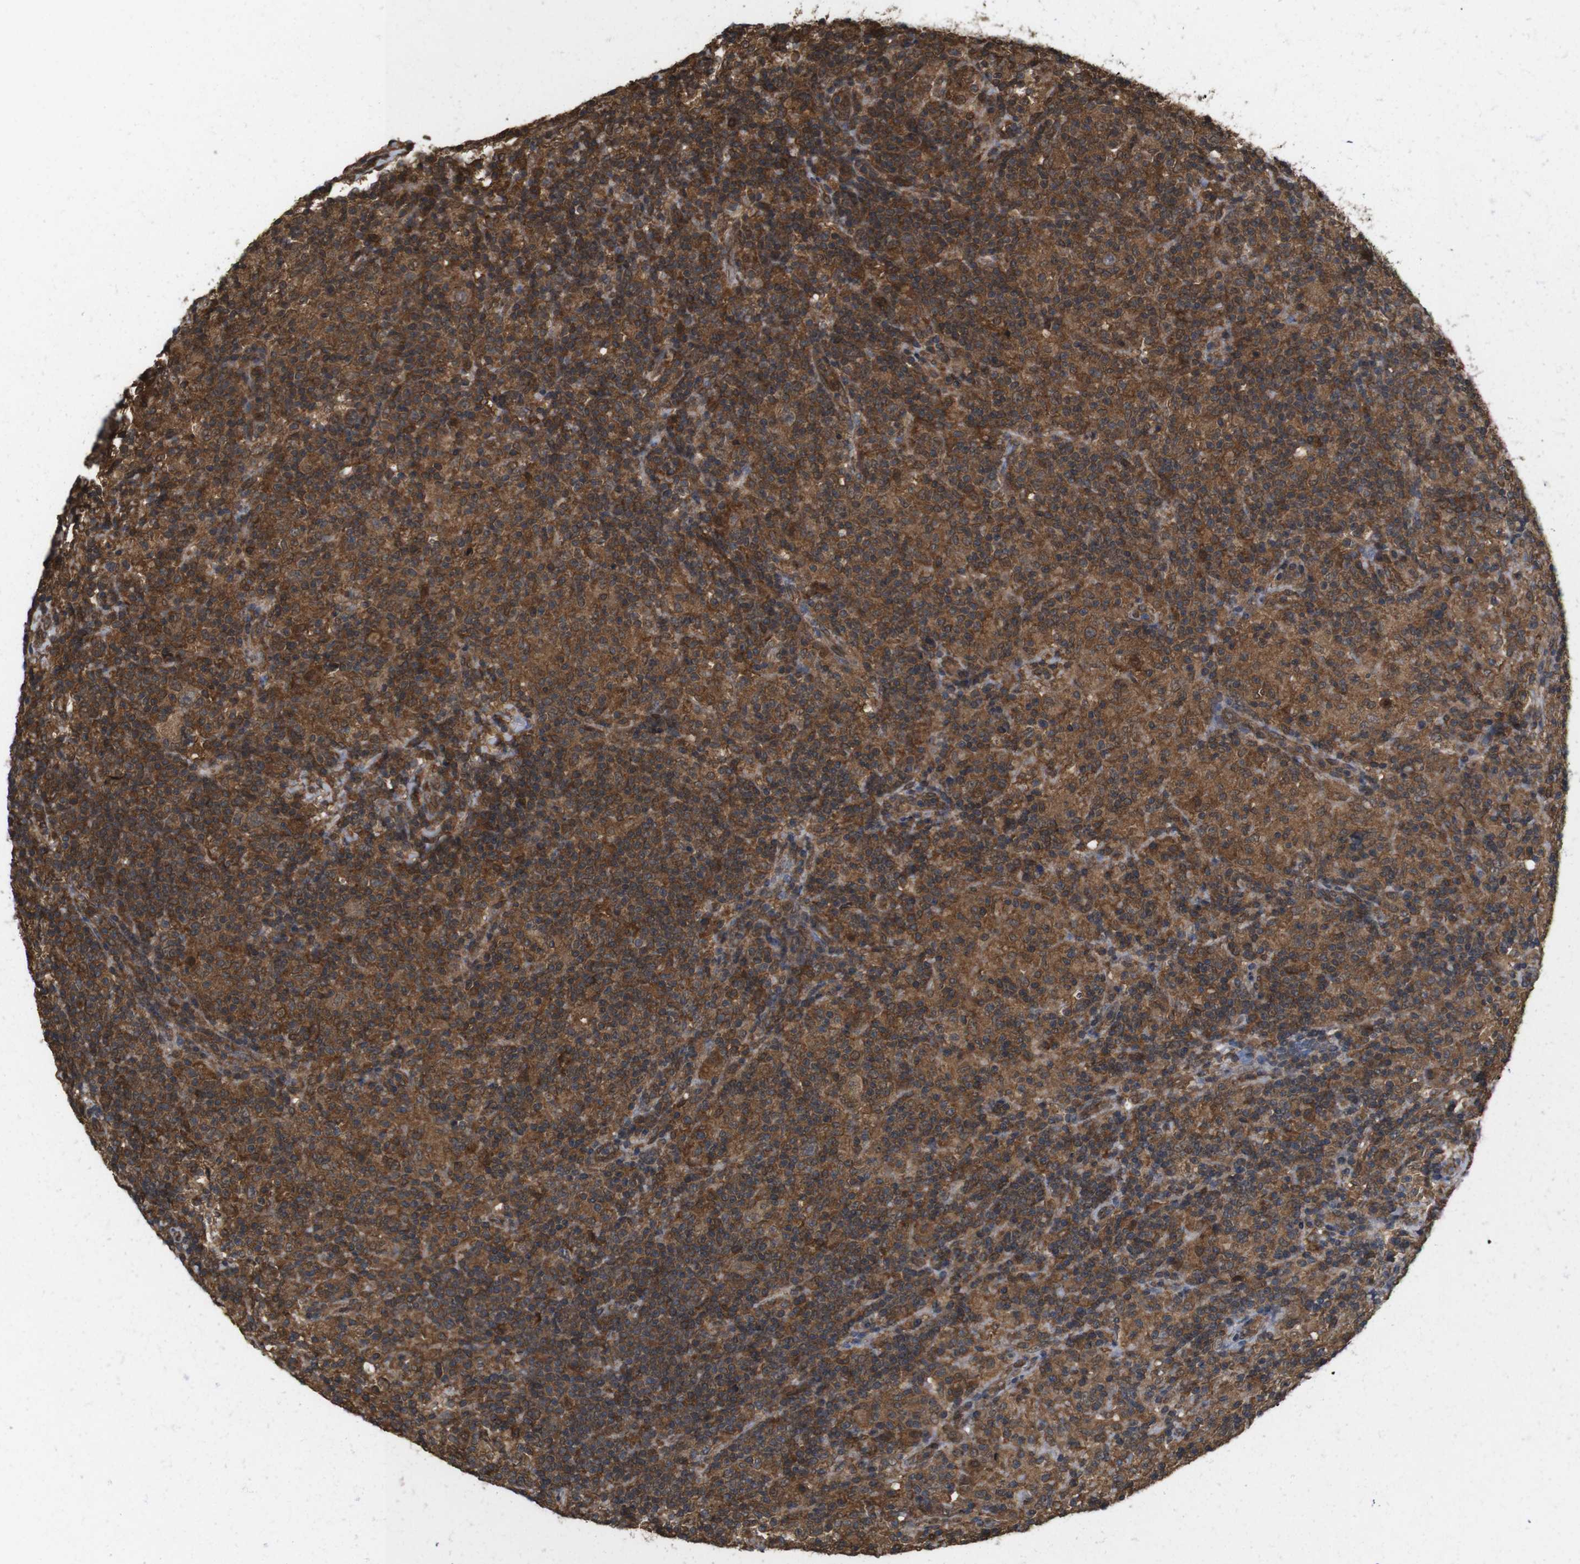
{"staining": {"intensity": "moderate", "quantity": ">75%", "location": "cytoplasmic/membranous"}, "tissue": "lymphoma", "cell_type": "Tumor cells", "image_type": "cancer", "snomed": [{"axis": "morphology", "description": "Hodgkin's disease, NOS"}, {"axis": "topography", "description": "Lymph node"}], "caption": "Human lymphoma stained with a brown dye shows moderate cytoplasmic/membranous positive expression in approximately >75% of tumor cells.", "gene": "YWHAG", "patient": {"sex": "male", "age": 70}}